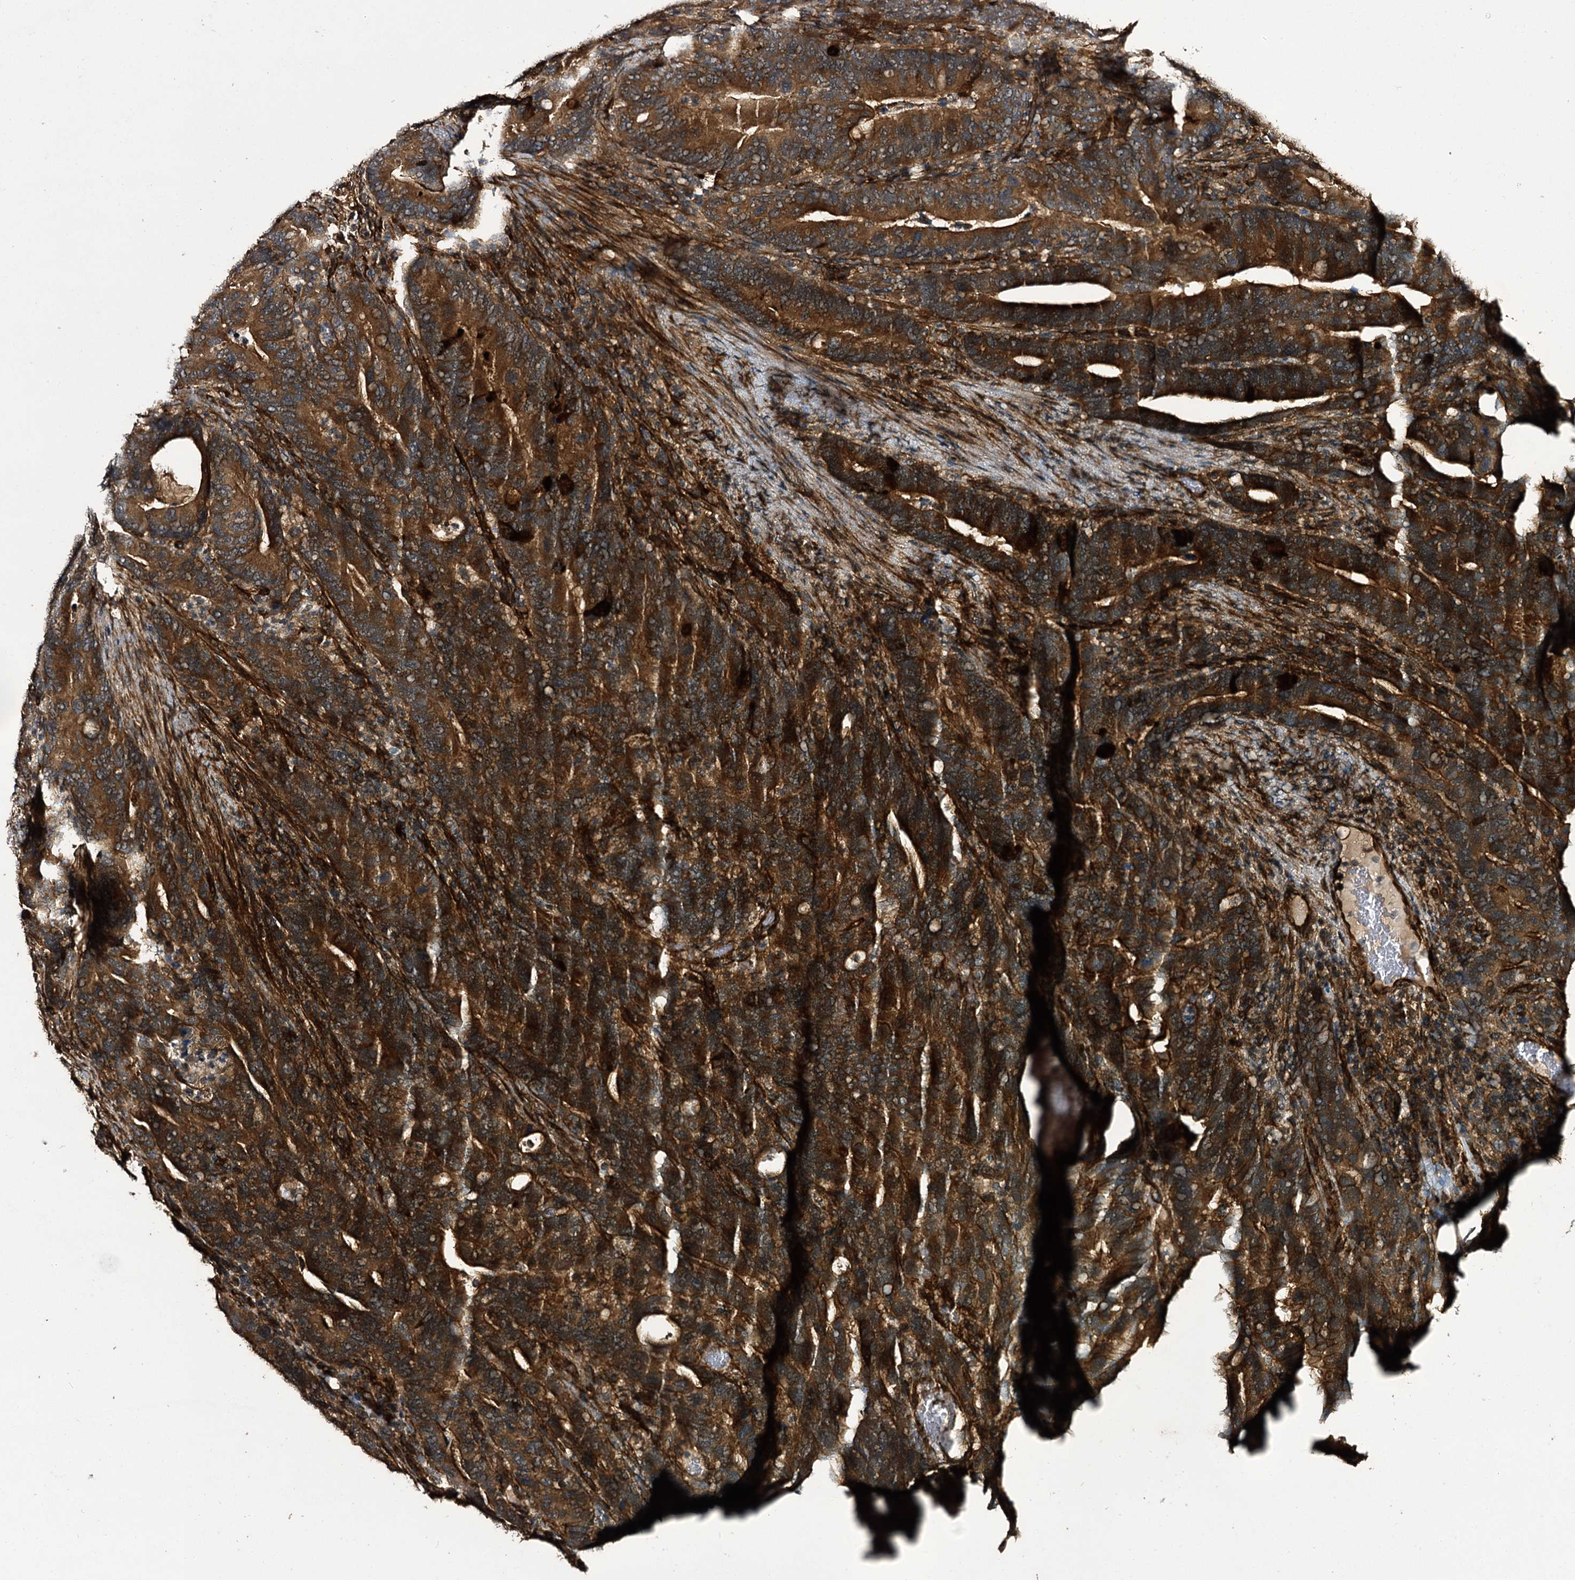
{"staining": {"intensity": "strong", "quantity": ">75%", "location": "cytoplasmic/membranous"}, "tissue": "colorectal cancer", "cell_type": "Tumor cells", "image_type": "cancer", "snomed": [{"axis": "morphology", "description": "Adenocarcinoma, NOS"}, {"axis": "topography", "description": "Colon"}], "caption": "Tumor cells display high levels of strong cytoplasmic/membranous staining in about >75% of cells in human adenocarcinoma (colorectal).", "gene": "MYO1C", "patient": {"sex": "female", "age": 66}}